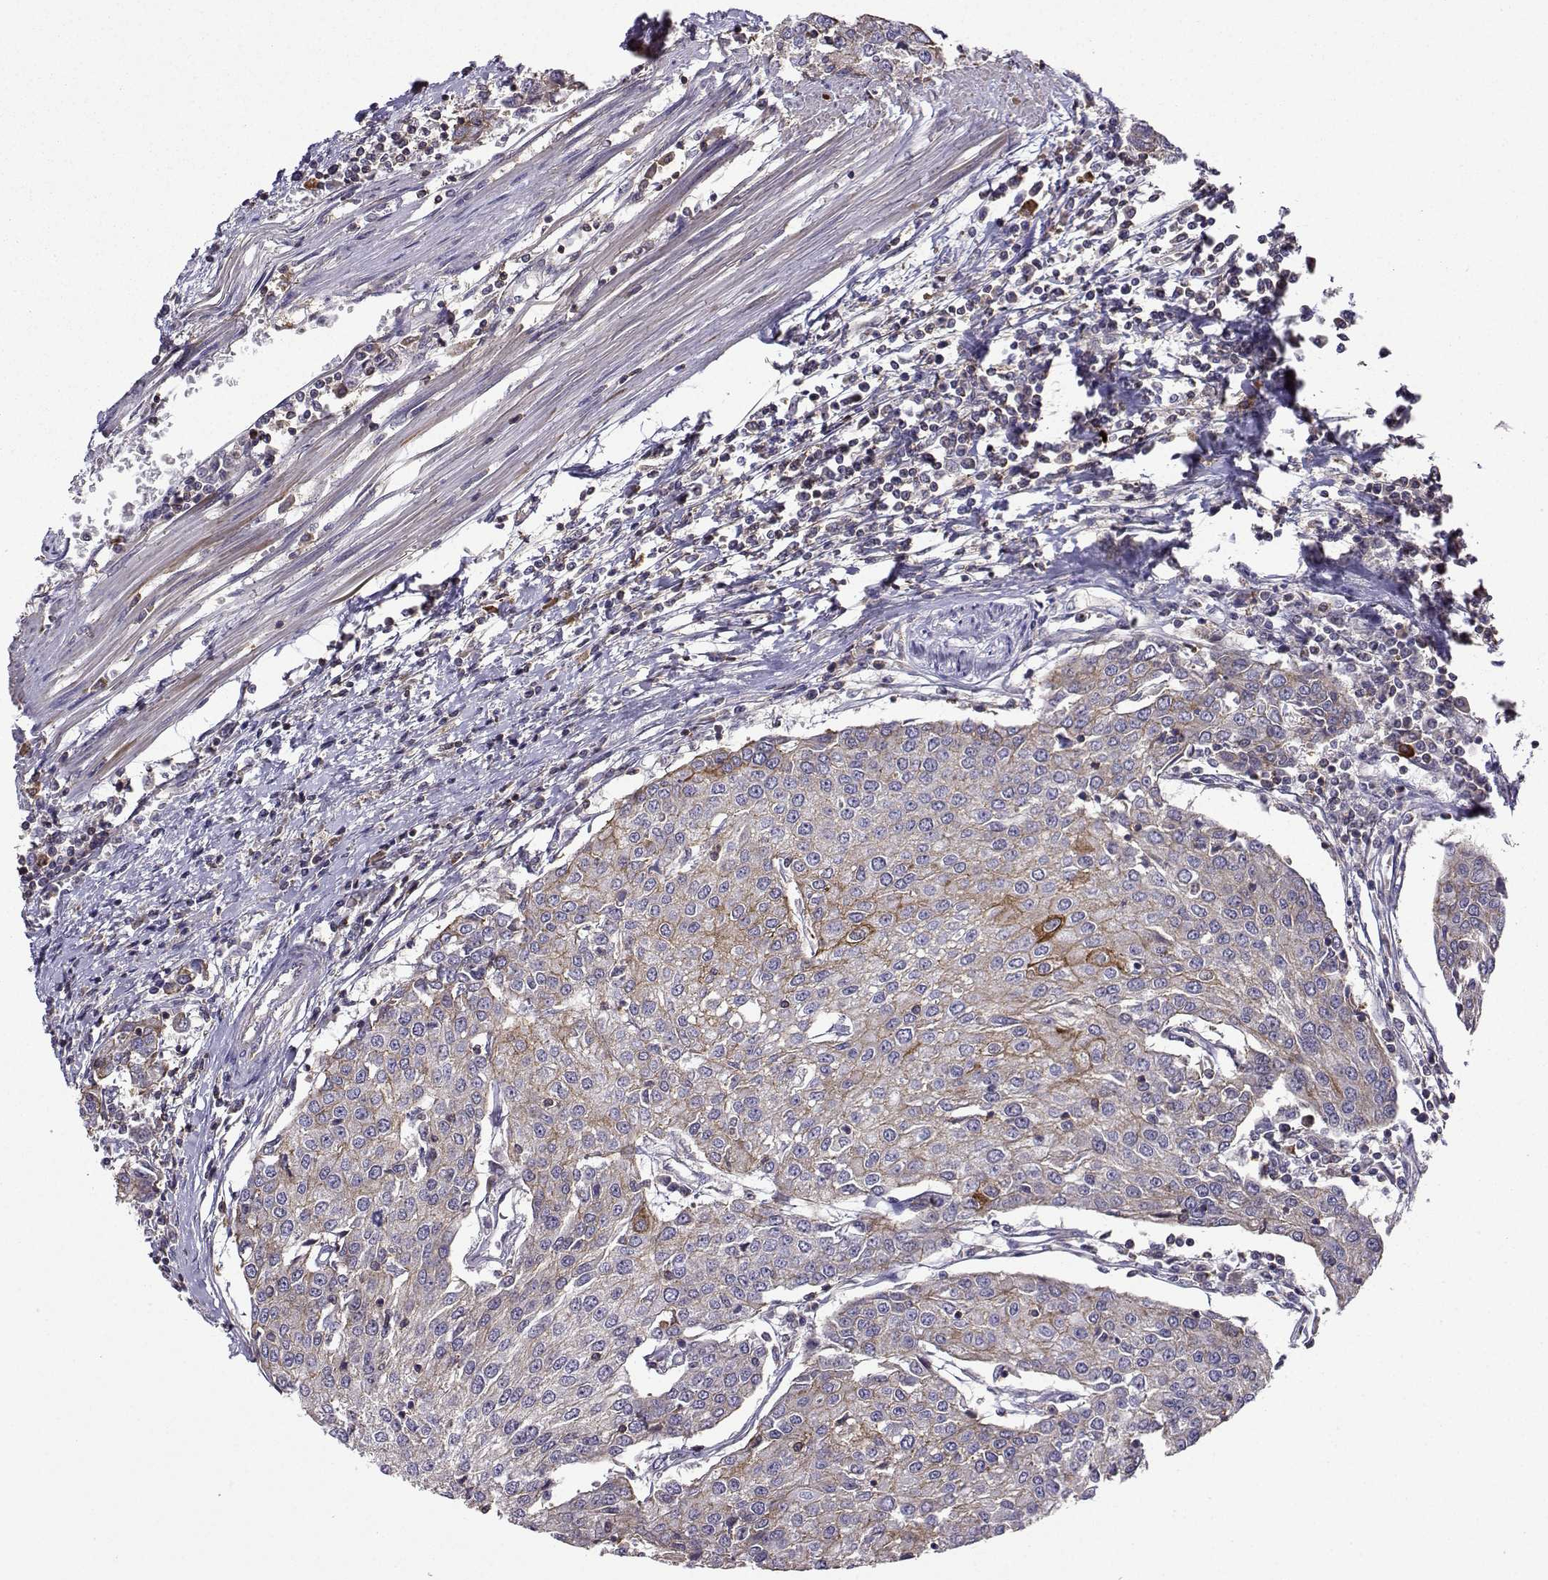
{"staining": {"intensity": "moderate", "quantity": "<25%", "location": "cytoplasmic/membranous"}, "tissue": "urothelial cancer", "cell_type": "Tumor cells", "image_type": "cancer", "snomed": [{"axis": "morphology", "description": "Urothelial carcinoma, High grade"}, {"axis": "topography", "description": "Urinary bladder"}], "caption": "Brown immunohistochemical staining in urothelial cancer displays moderate cytoplasmic/membranous expression in approximately <25% of tumor cells.", "gene": "ITGB8", "patient": {"sex": "female", "age": 85}}